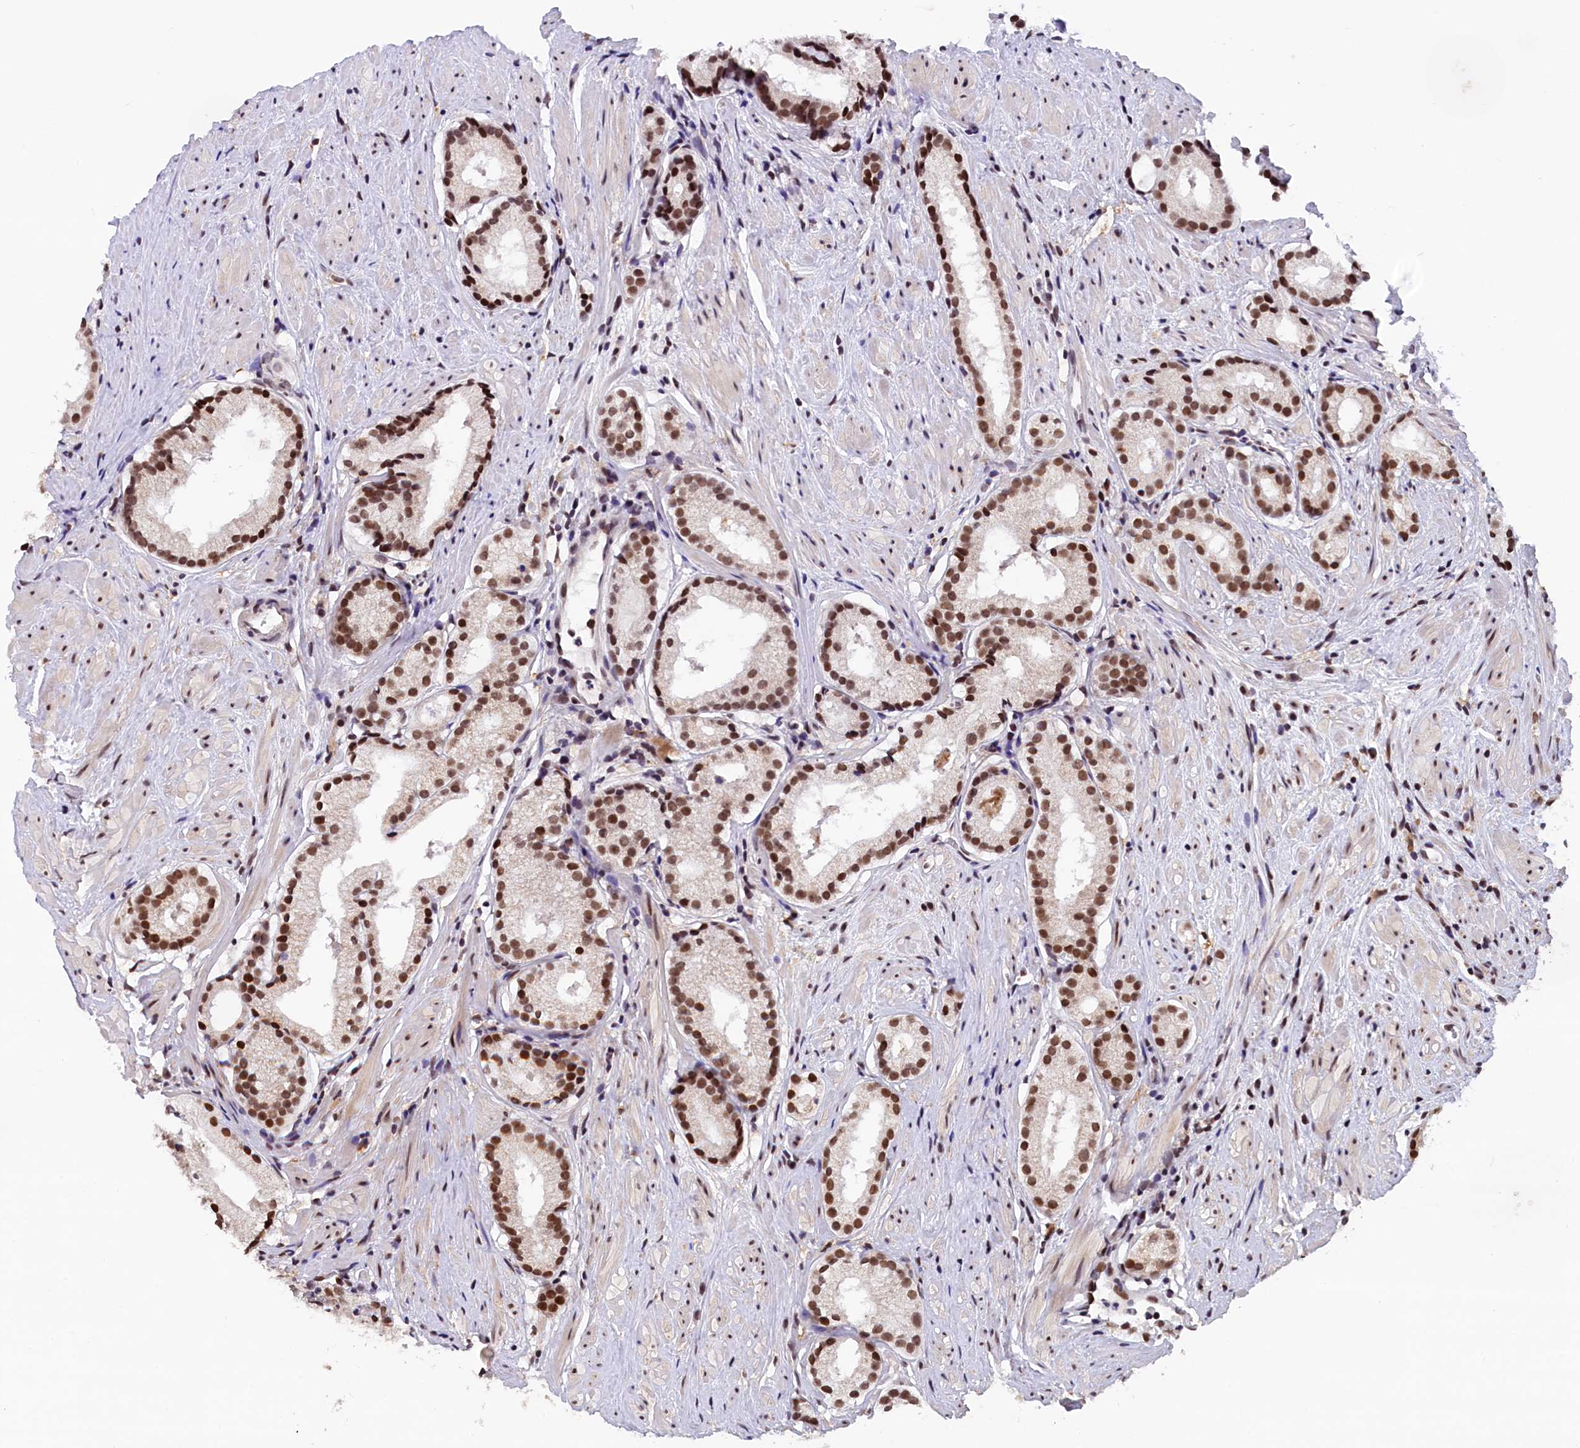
{"staining": {"intensity": "strong", "quantity": "25%-75%", "location": "nuclear"}, "tissue": "prostate cancer", "cell_type": "Tumor cells", "image_type": "cancer", "snomed": [{"axis": "morphology", "description": "Adenocarcinoma, Low grade"}, {"axis": "topography", "description": "Prostate"}], "caption": "High-power microscopy captured an IHC micrograph of prostate cancer, revealing strong nuclear positivity in about 25%-75% of tumor cells. (DAB (3,3'-diaminobenzidine) = brown stain, brightfield microscopy at high magnification).", "gene": "CDYL2", "patient": {"sex": "male", "age": 57}}